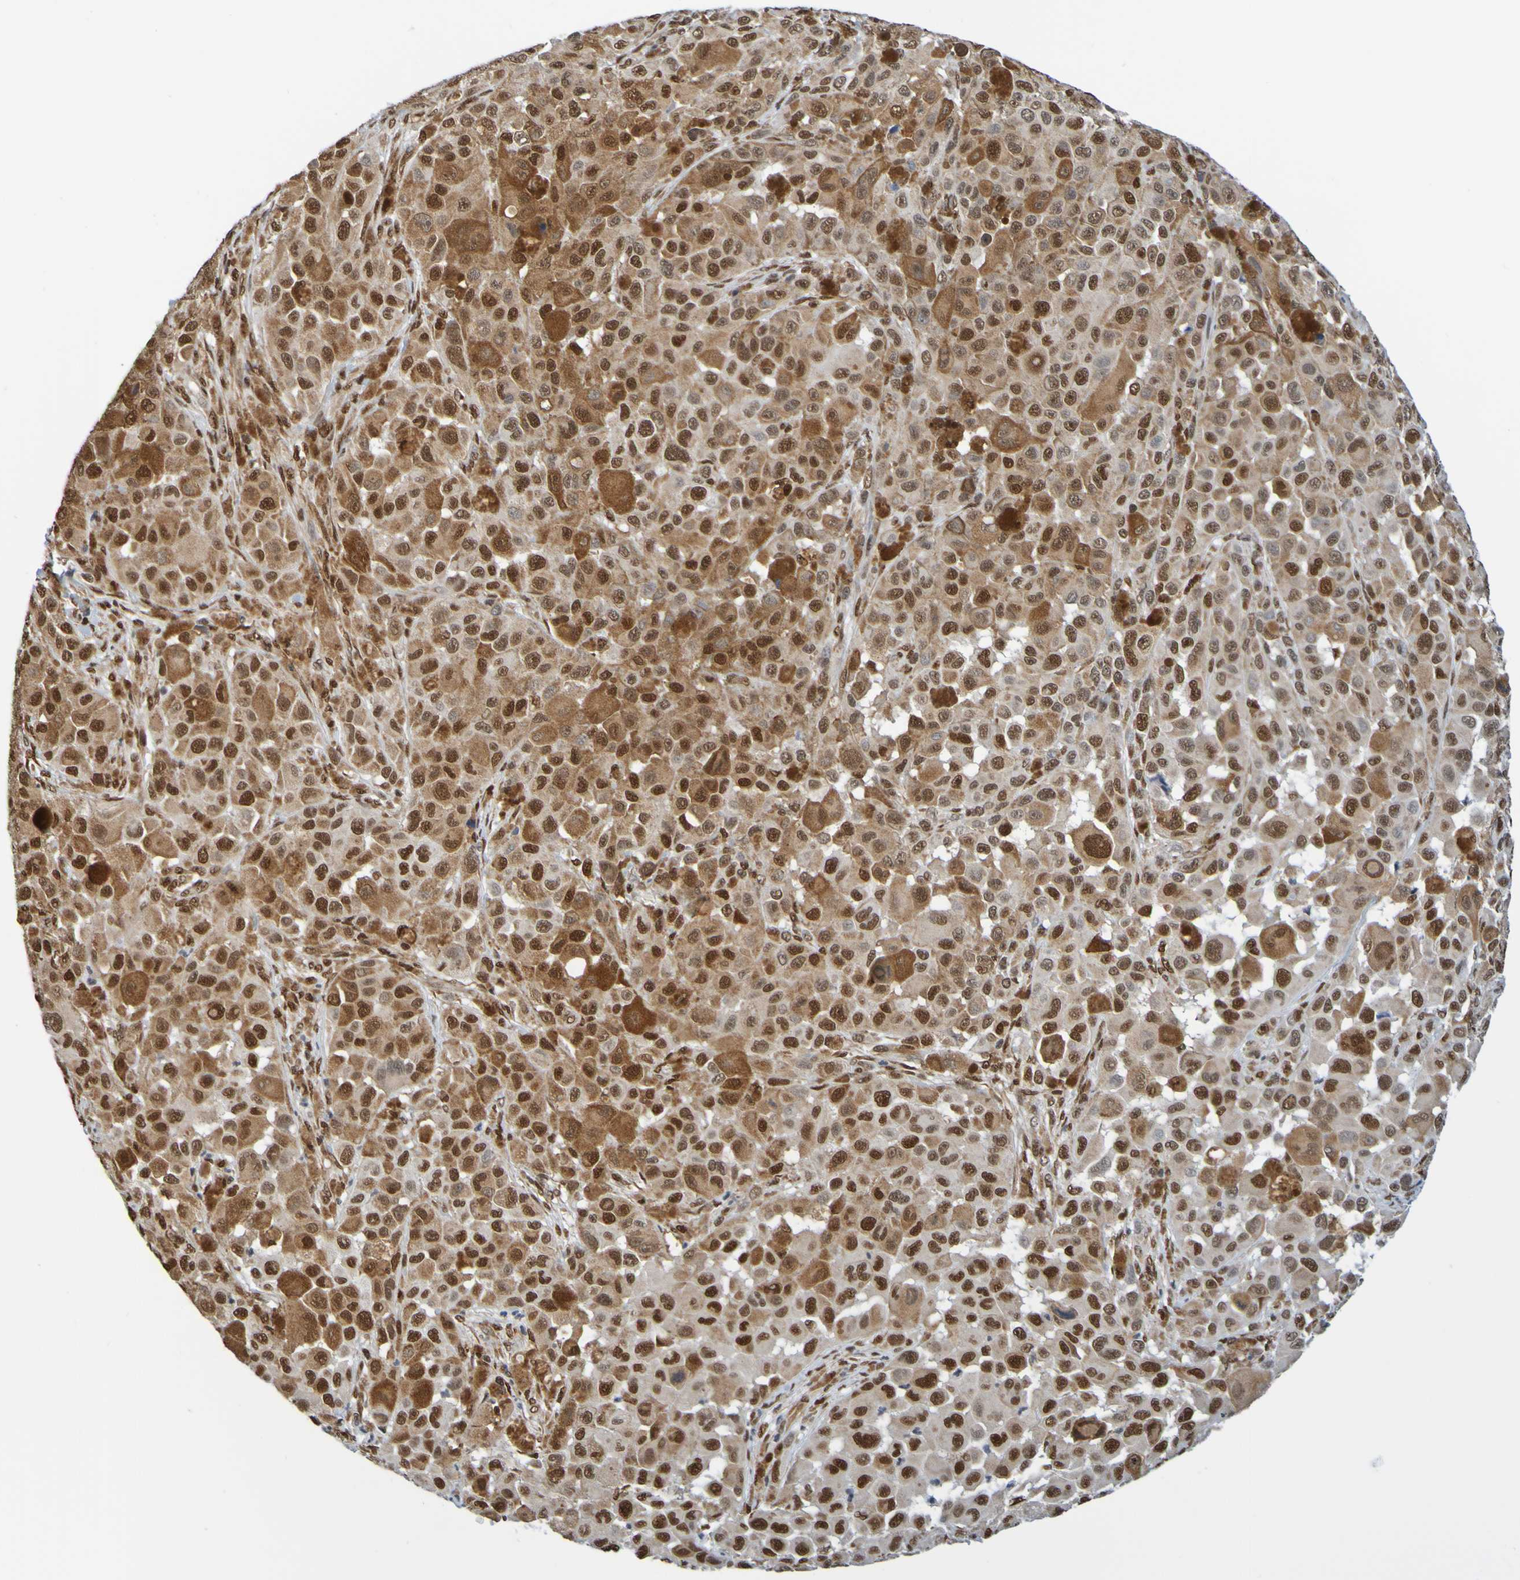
{"staining": {"intensity": "strong", "quantity": ">75%", "location": "cytoplasmic/membranous,nuclear"}, "tissue": "melanoma", "cell_type": "Tumor cells", "image_type": "cancer", "snomed": [{"axis": "morphology", "description": "Malignant melanoma, NOS"}, {"axis": "topography", "description": "Skin"}], "caption": "The photomicrograph demonstrates staining of melanoma, revealing strong cytoplasmic/membranous and nuclear protein positivity (brown color) within tumor cells.", "gene": "HDAC2", "patient": {"sex": "male", "age": 96}}